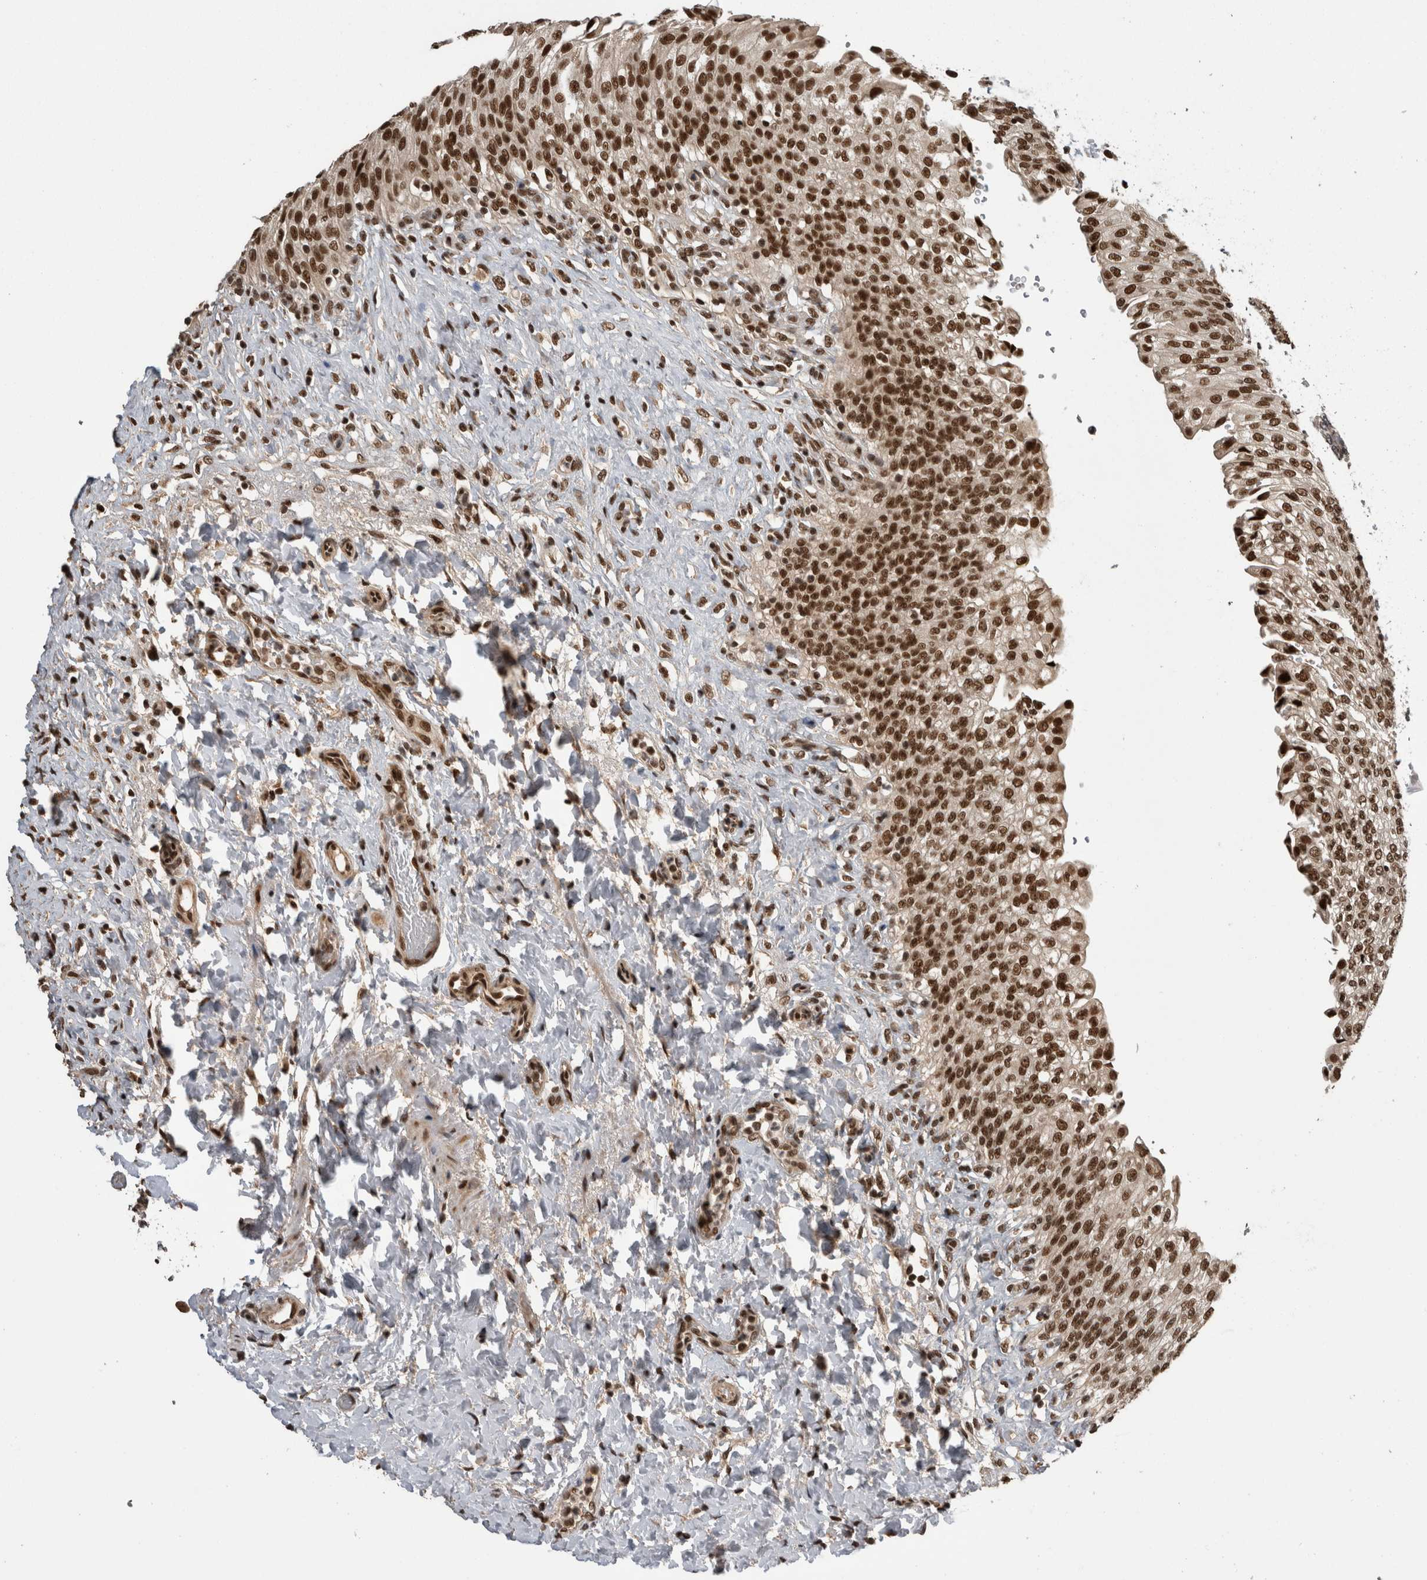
{"staining": {"intensity": "strong", "quantity": ">75%", "location": "nuclear"}, "tissue": "urinary bladder", "cell_type": "Urothelial cells", "image_type": "normal", "snomed": [{"axis": "morphology", "description": "Urothelial carcinoma, High grade"}, {"axis": "topography", "description": "Urinary bladder"}], "caption": "A high amount of strong nuclear expression is appreciated in approximately >75% of urothelial cells in benign urinary bladder. The protein of interest is stained brown, and the nuclei are stained in blue (DAB (3,3'-diaminobenzidine) IHC with brightfield microscopy, high magnification).", "gene": "CPSF2", "patient": {"sex": "male", "age": 46}}